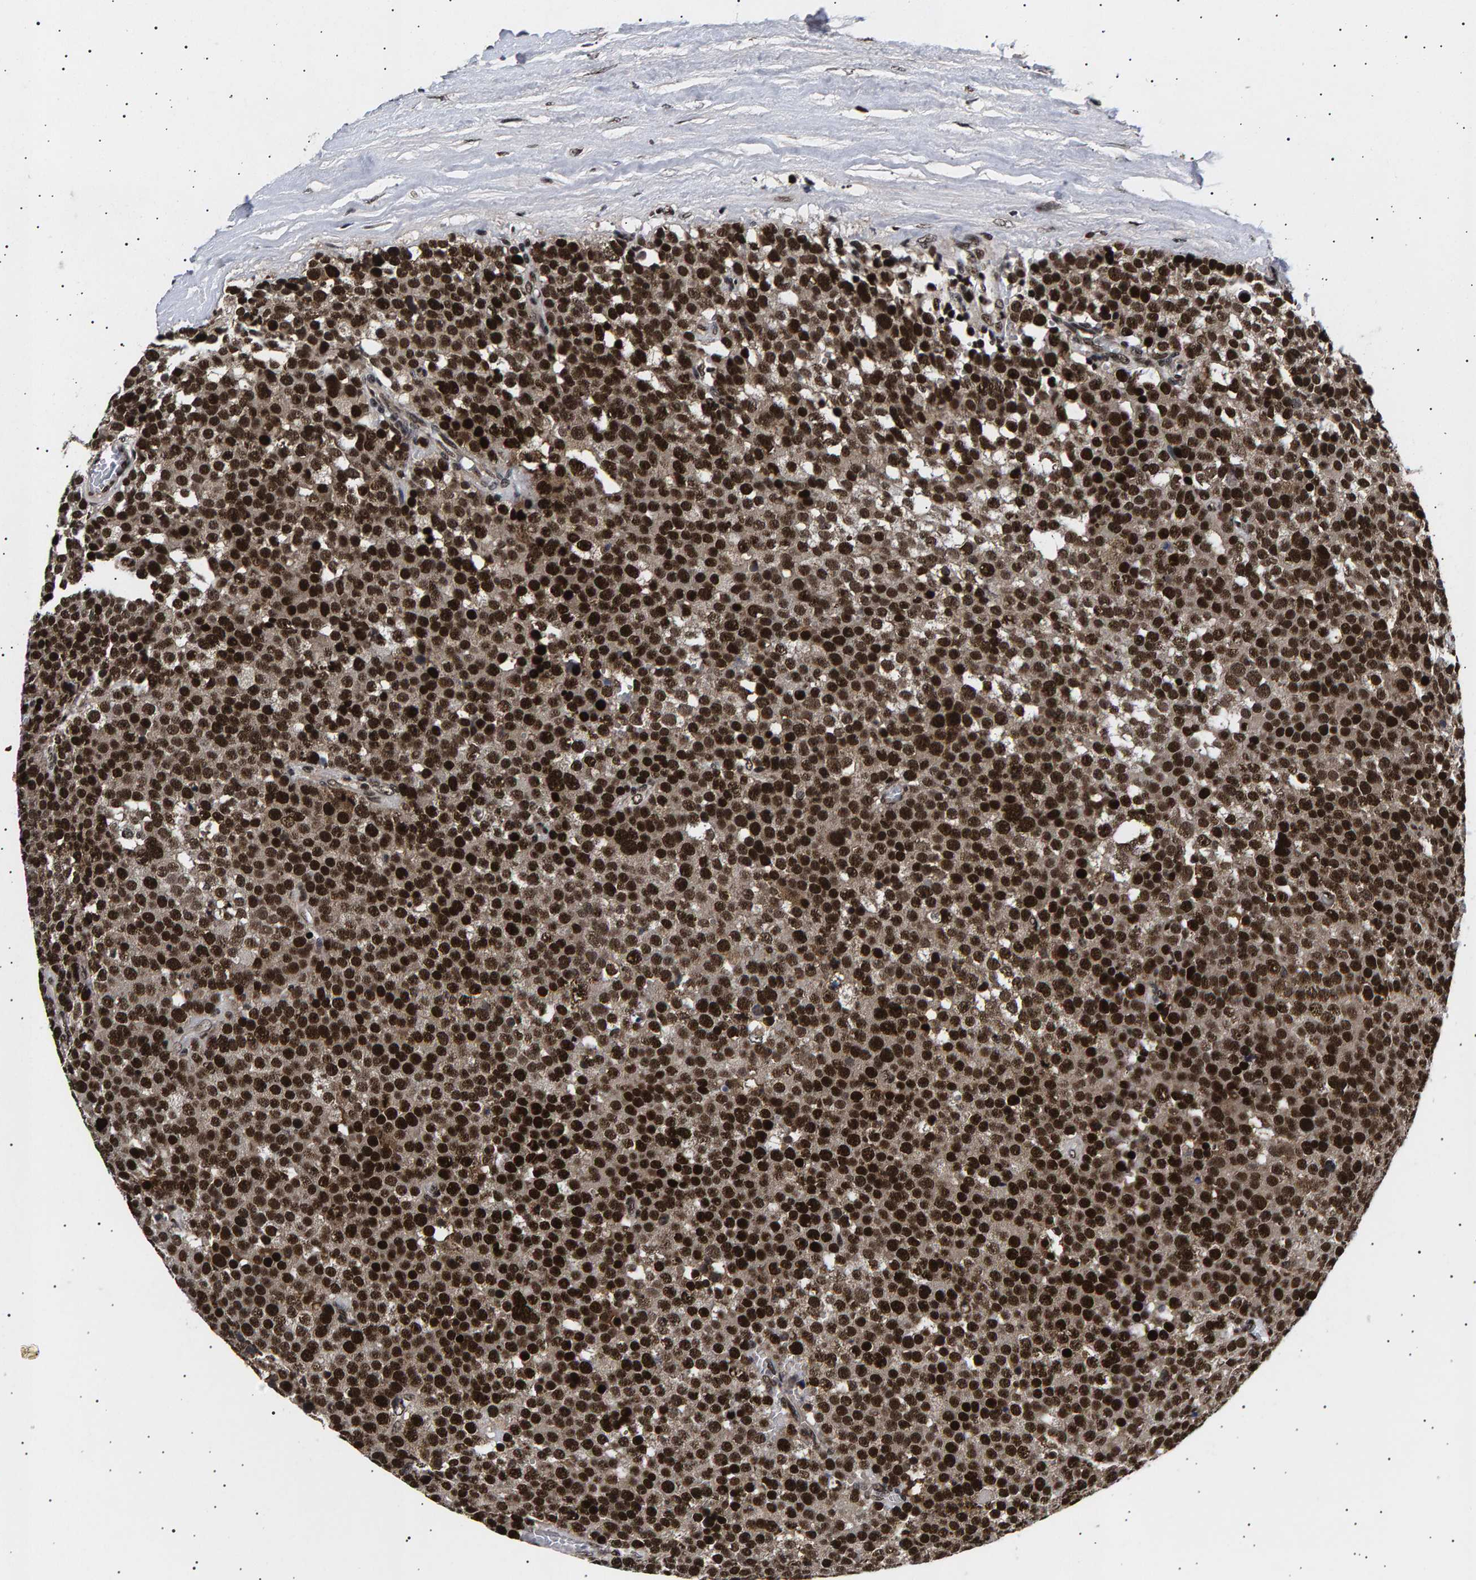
{"staining": {"intensity": "strong", "quantity": ">75%", "location": "nuclear"}, "tissue": "testis cancer", "cell_type": "Tumor cells", "image_type": "cancer", "snomed": [{"axis": "morphology", "description": "Normal tissue, NOS"}, {"axis": "morphology", "description": "Seminoma, NOS"}, {"axis": "topography", "description": "Testis"}], "caption": "DAB (3,3'-diaminobenzidine) immunohistochemical staining of human testis cancer demonstrates strong nuclear protein positivity in approximately >75% of tumor cells.", "gene": "ANKRD40", "patient": {"sex": "male", "age": 71}}